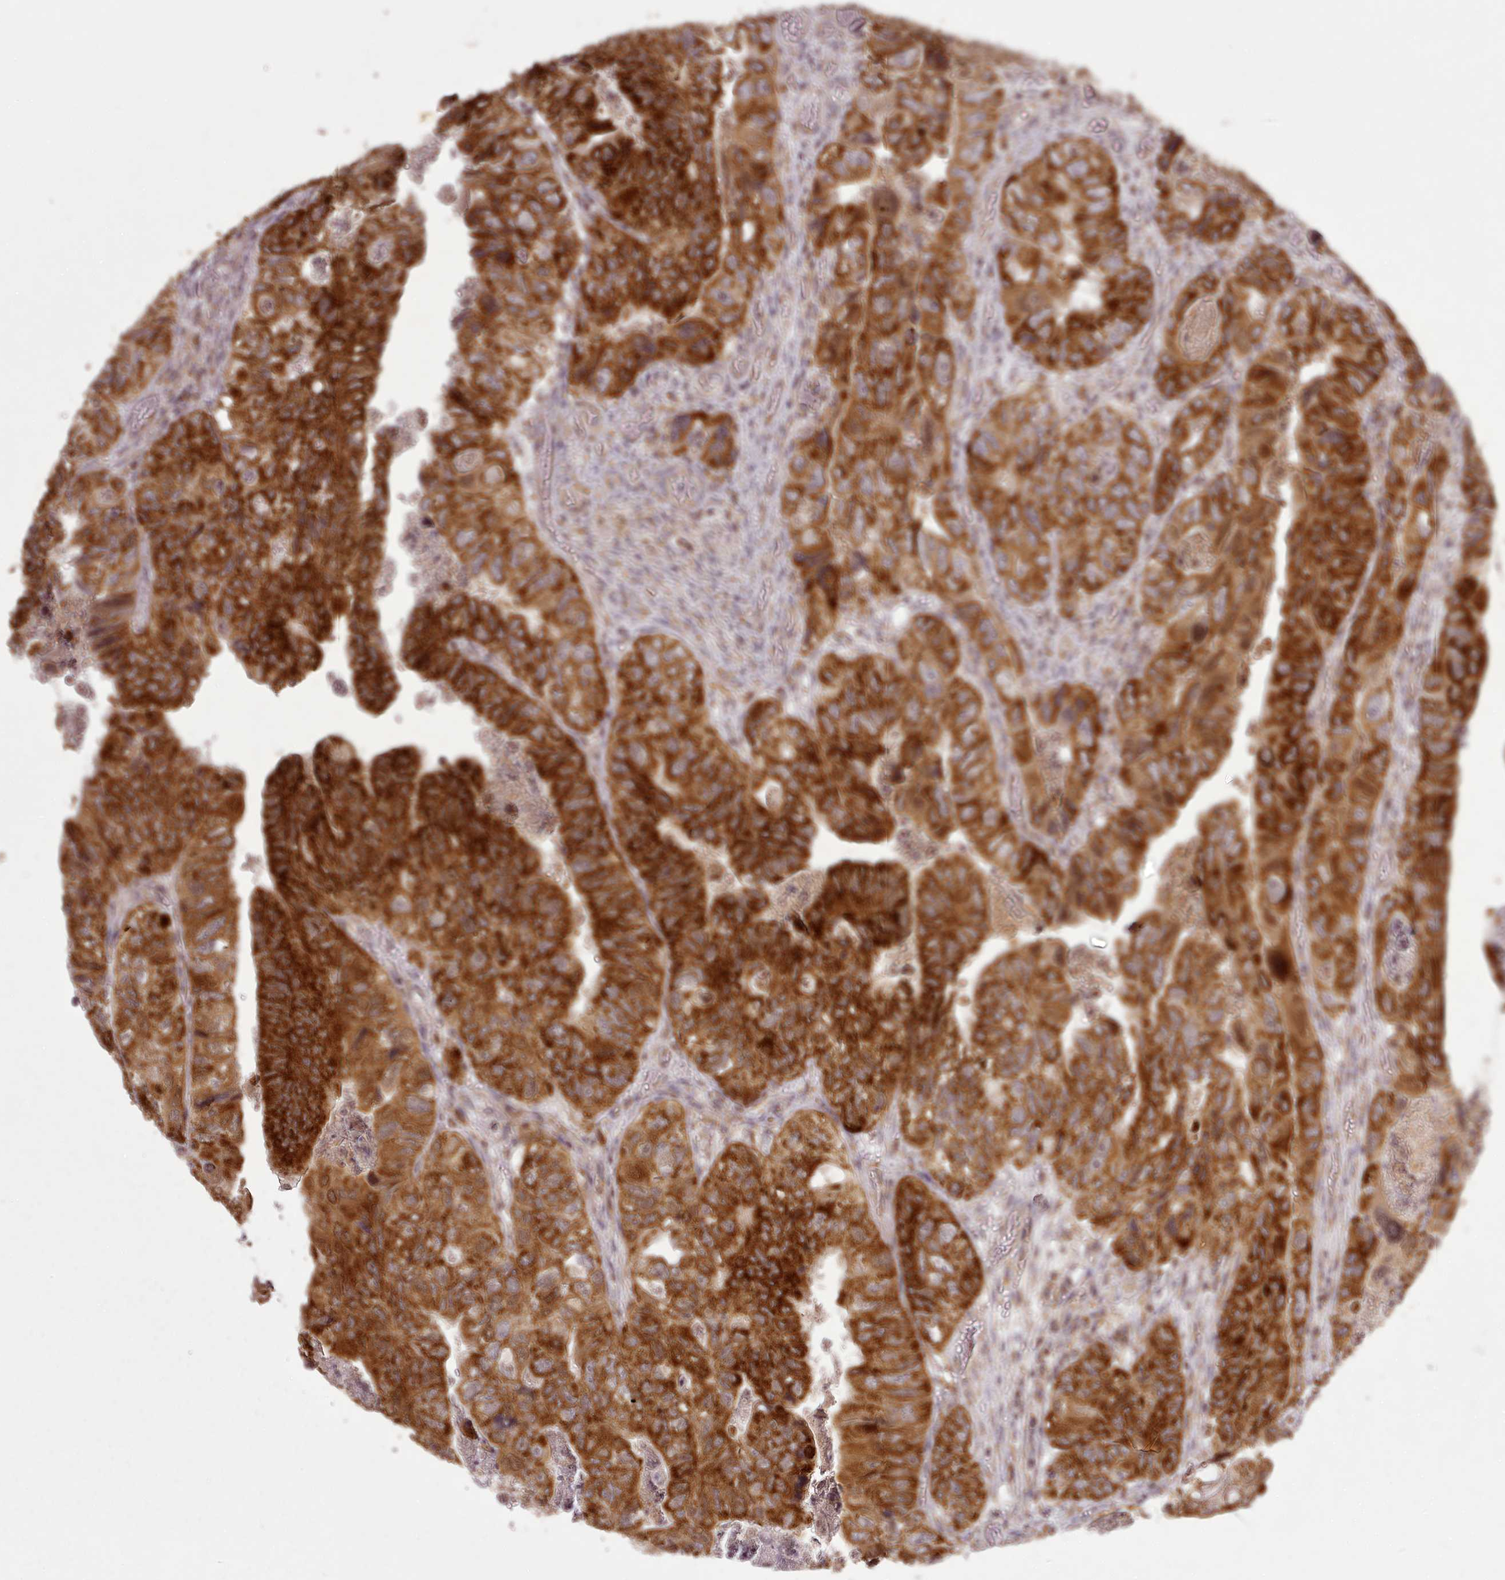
{"staining": {"intensity": "strong", "quantity": ">75%", "location": "cytoplasmic/membranous"}, "tissue": "colorectal cancer", "cell_type": "Tumor cells", "image_type": "cancer", "snomed": [{"axis": "morphology", "description": "Adenocarcinoma, NOS"}, {"axis": "topography", "description": "Rectum"}], "caption": "Protein positivity by IHC displays strong cytoplasmic/membranous expression in about >75% of tumor cells in colorectal cancer.", "gene": "CHCHD2", "patient": {"sex": "male", "age": 63}}